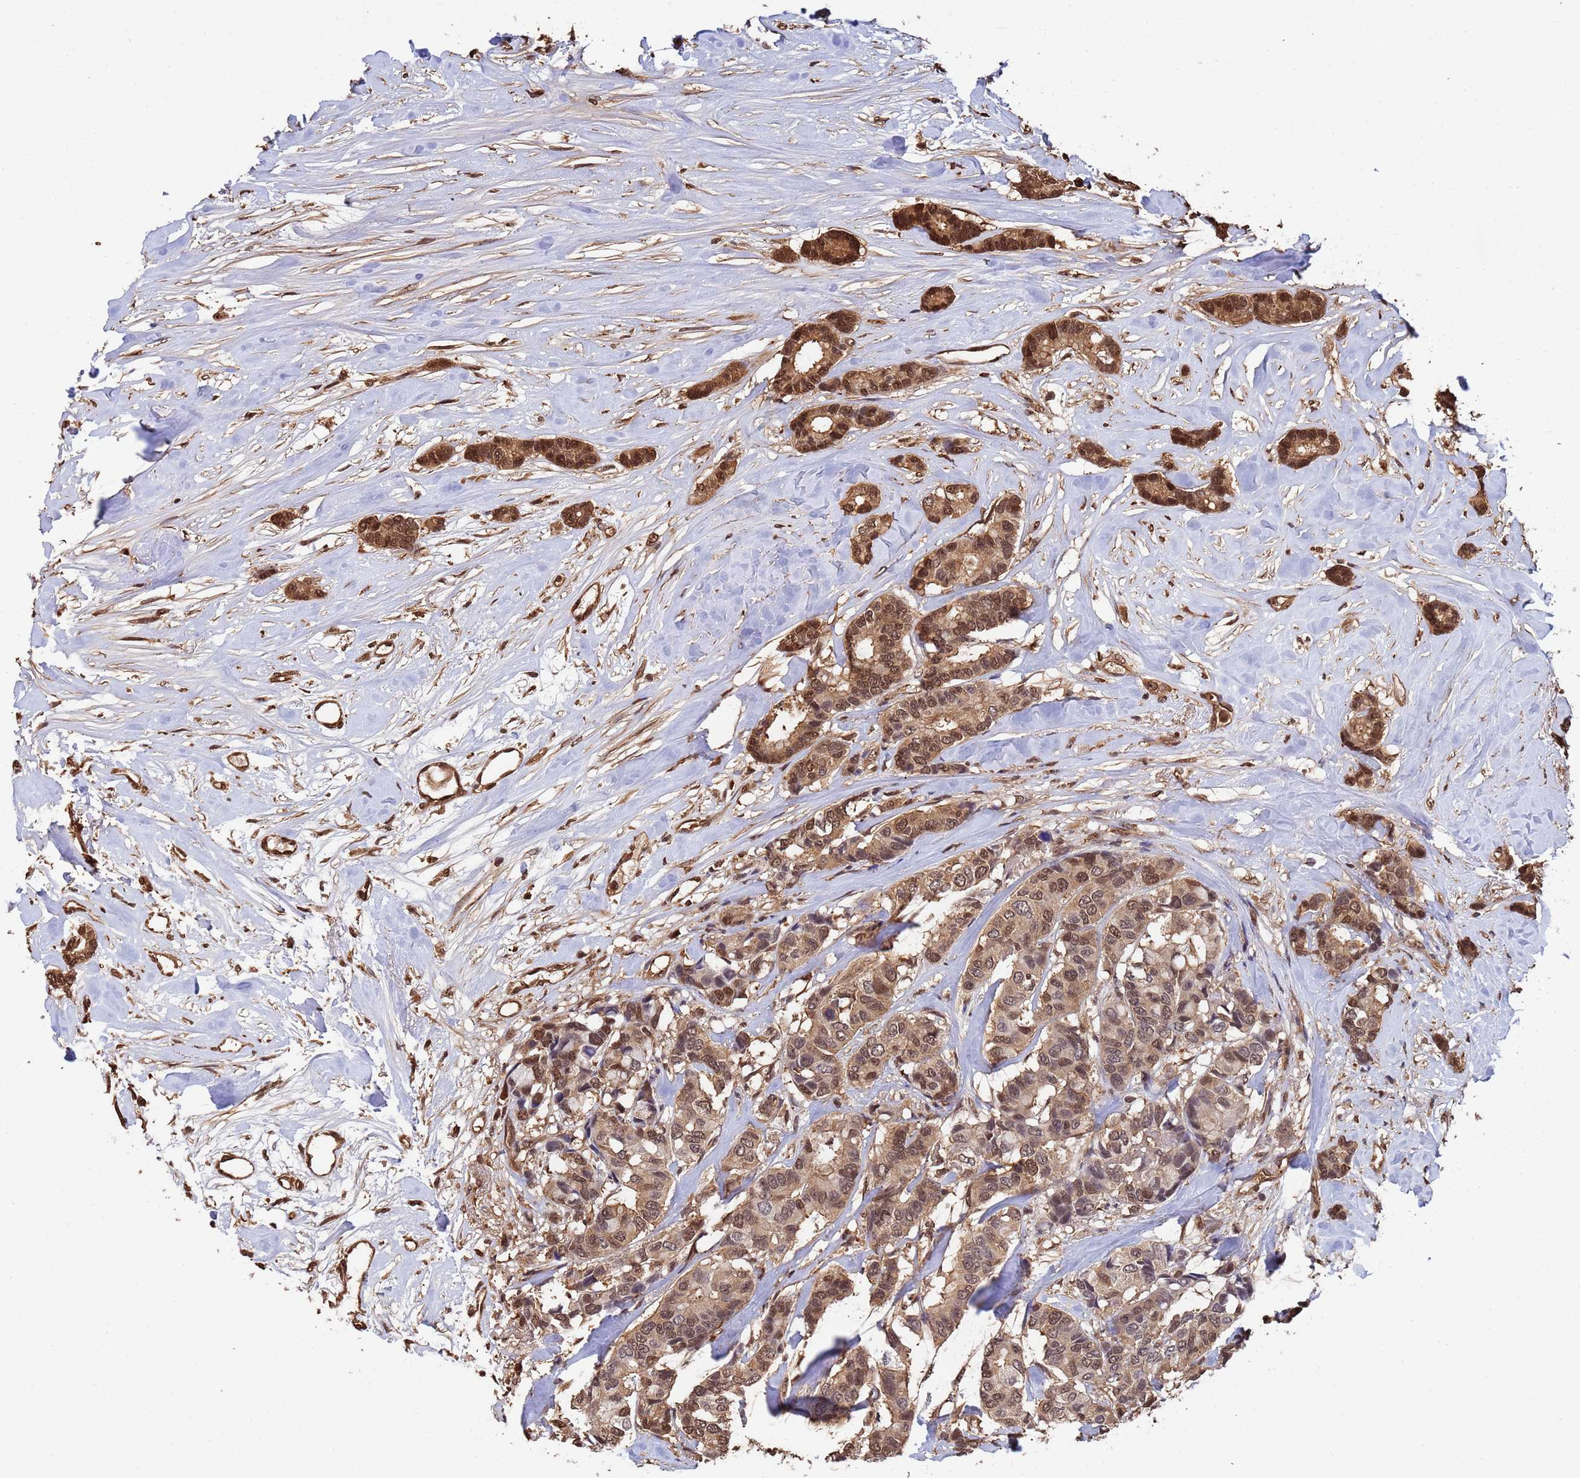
{"staining": {"intensity": "moderate", "quantity": ">75%", "location": "cytoplasmic/membranous,nuclear"}, "tissue": "breast cancer", "cell_type": "Tumor cells", "image_type": "cancer", "snomed": [{"axis": "morphology", "description": "Duct carcinoma"}, {"axis": "topography", "description": "Breast"}], "caption": "The histopathology image demonstrates a brown stain indicating the presence of a protein in the cytoplasmic/membranous and nuclear of tumor cells in breast cancer (intraductal carcinoma). The staining was performed using DAB (3,3'-diaminobenzidine), with brown indicating positive protein expression. Nuclei are stained blue with hematoxylin.", "gene": "SUMO4", "patient": {"sex": "female", "age": 87}}